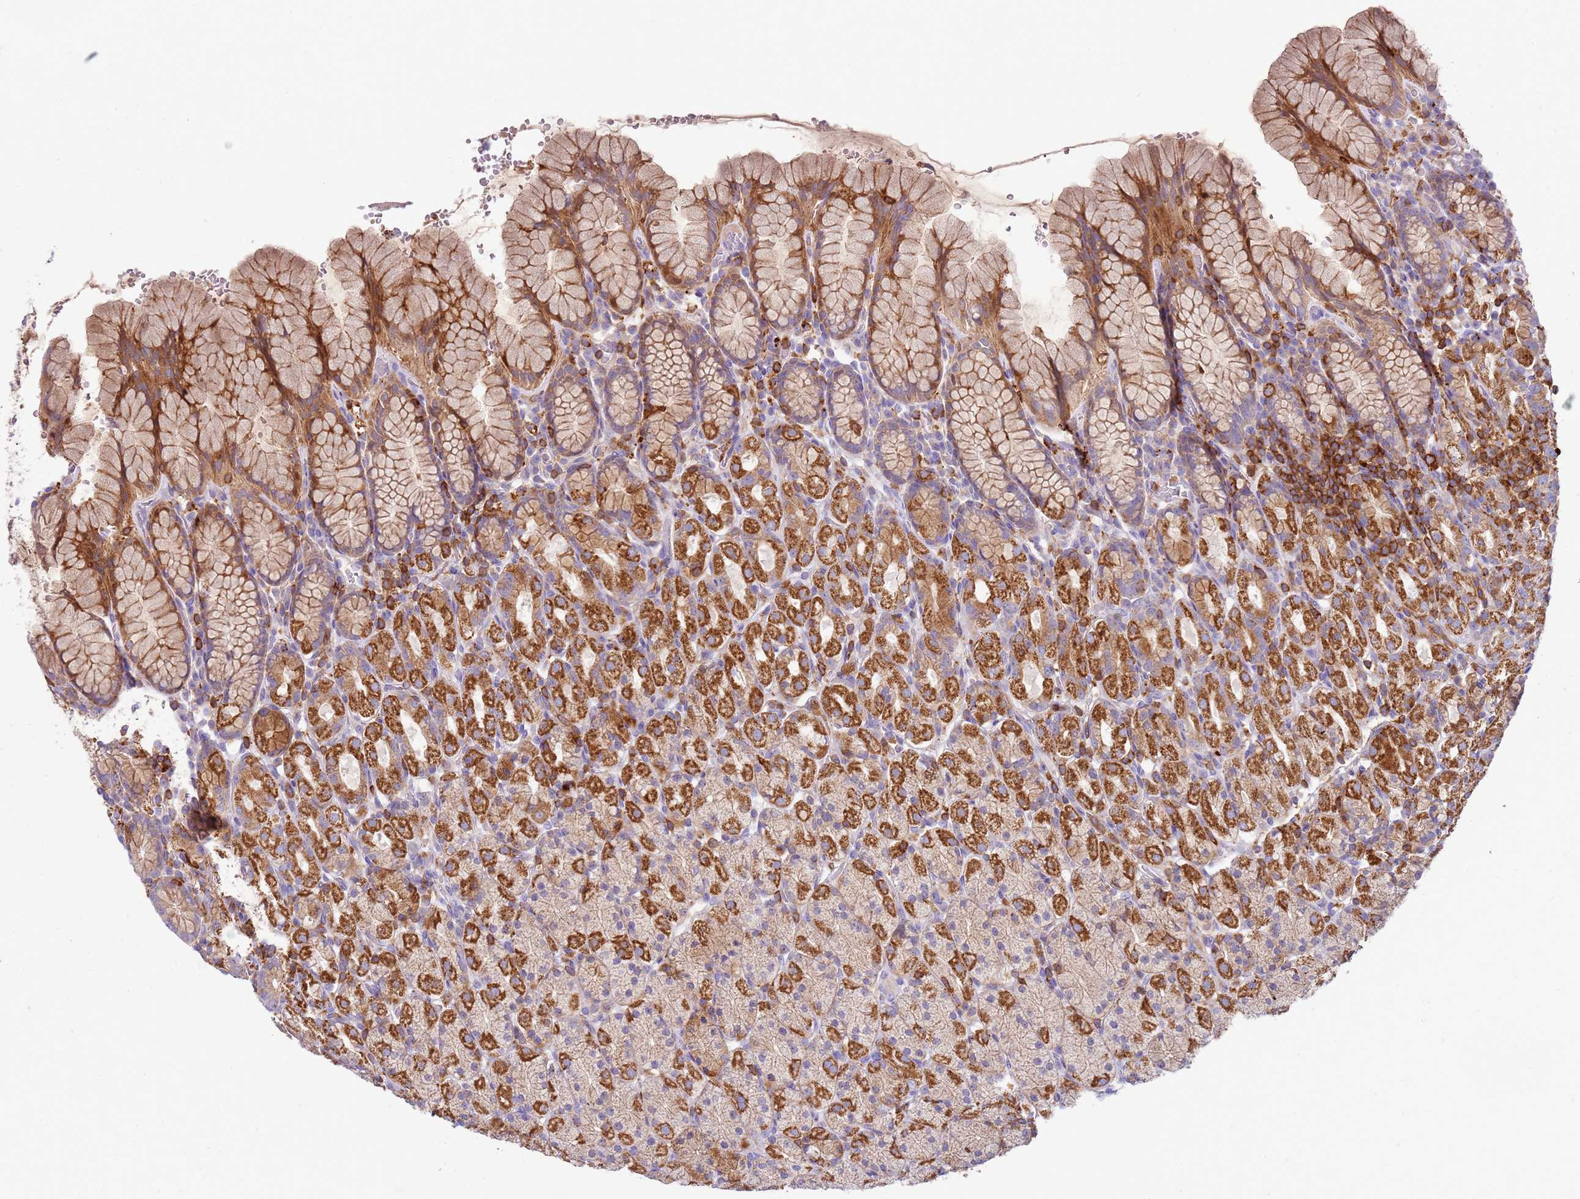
{"staining": {"intensity": "strong", "quantity": ">75%", "location": "cytoplasmic/membranous"}, "tissue": "stomach", "cell_type": "Glandular cells", "image_type": "normal", "snomed": [{"axis": "morphology", "description": "Normal tissue, NOS"}, {"axis": "topography", "description": "Stomach, upper"}, {"axis": "topography", "description": "Stomach"}], "caption": "Glandular cells display high levels of strong cytoplasmic/membranous expression in about >75% of cells in unremarkable stomach.", "gene": "TTPAL", "patient": {"sex": "male", "age": 62}}